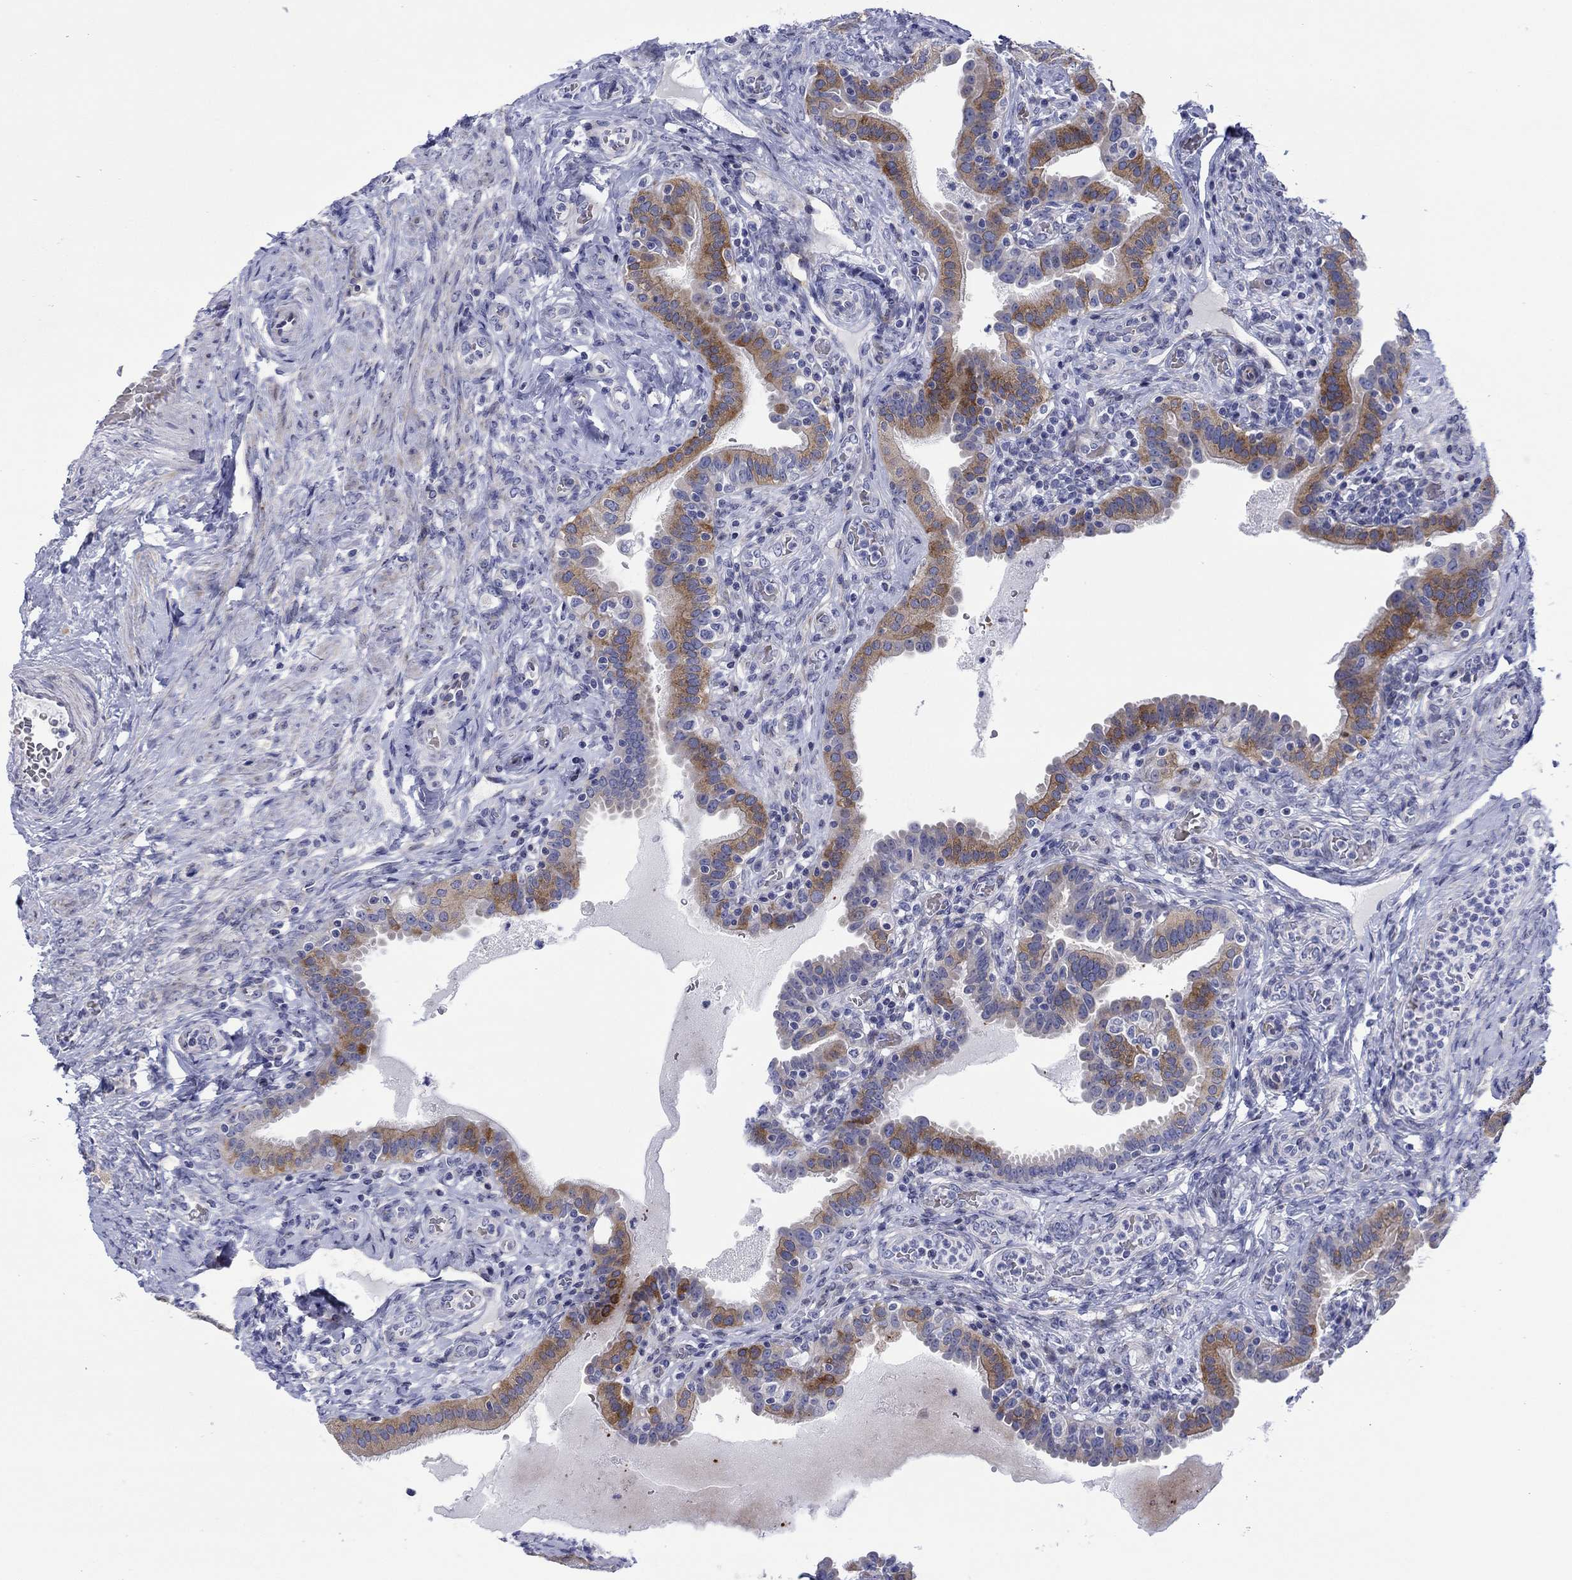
{"staining": {"intensity": "negative", "quantity": "none", "location": "none"}, "tissue": "fallopian tube", "cell_type": "Glandular cells", "image_type": "normal", "snomed": [{"axis": "morphology", "description": "Normal tissue, NOS"}, {"axis": "topography", "description": "Fallopian tube"}, {"axis": "topography", "description": "Ovary"}], "caption": "High power microscopy image of an immunohistochemistry histopathology image of unremarkable fallopian tube, revealing no significant staining in glandular cells. The staining is performed using DAB (3,3'-diaminobenzidine) brown chromogen with nuclei counter-stained in using hematoxylin.", "gene": "SVEP1", "patient": {"sex": "female", "age": 41}}